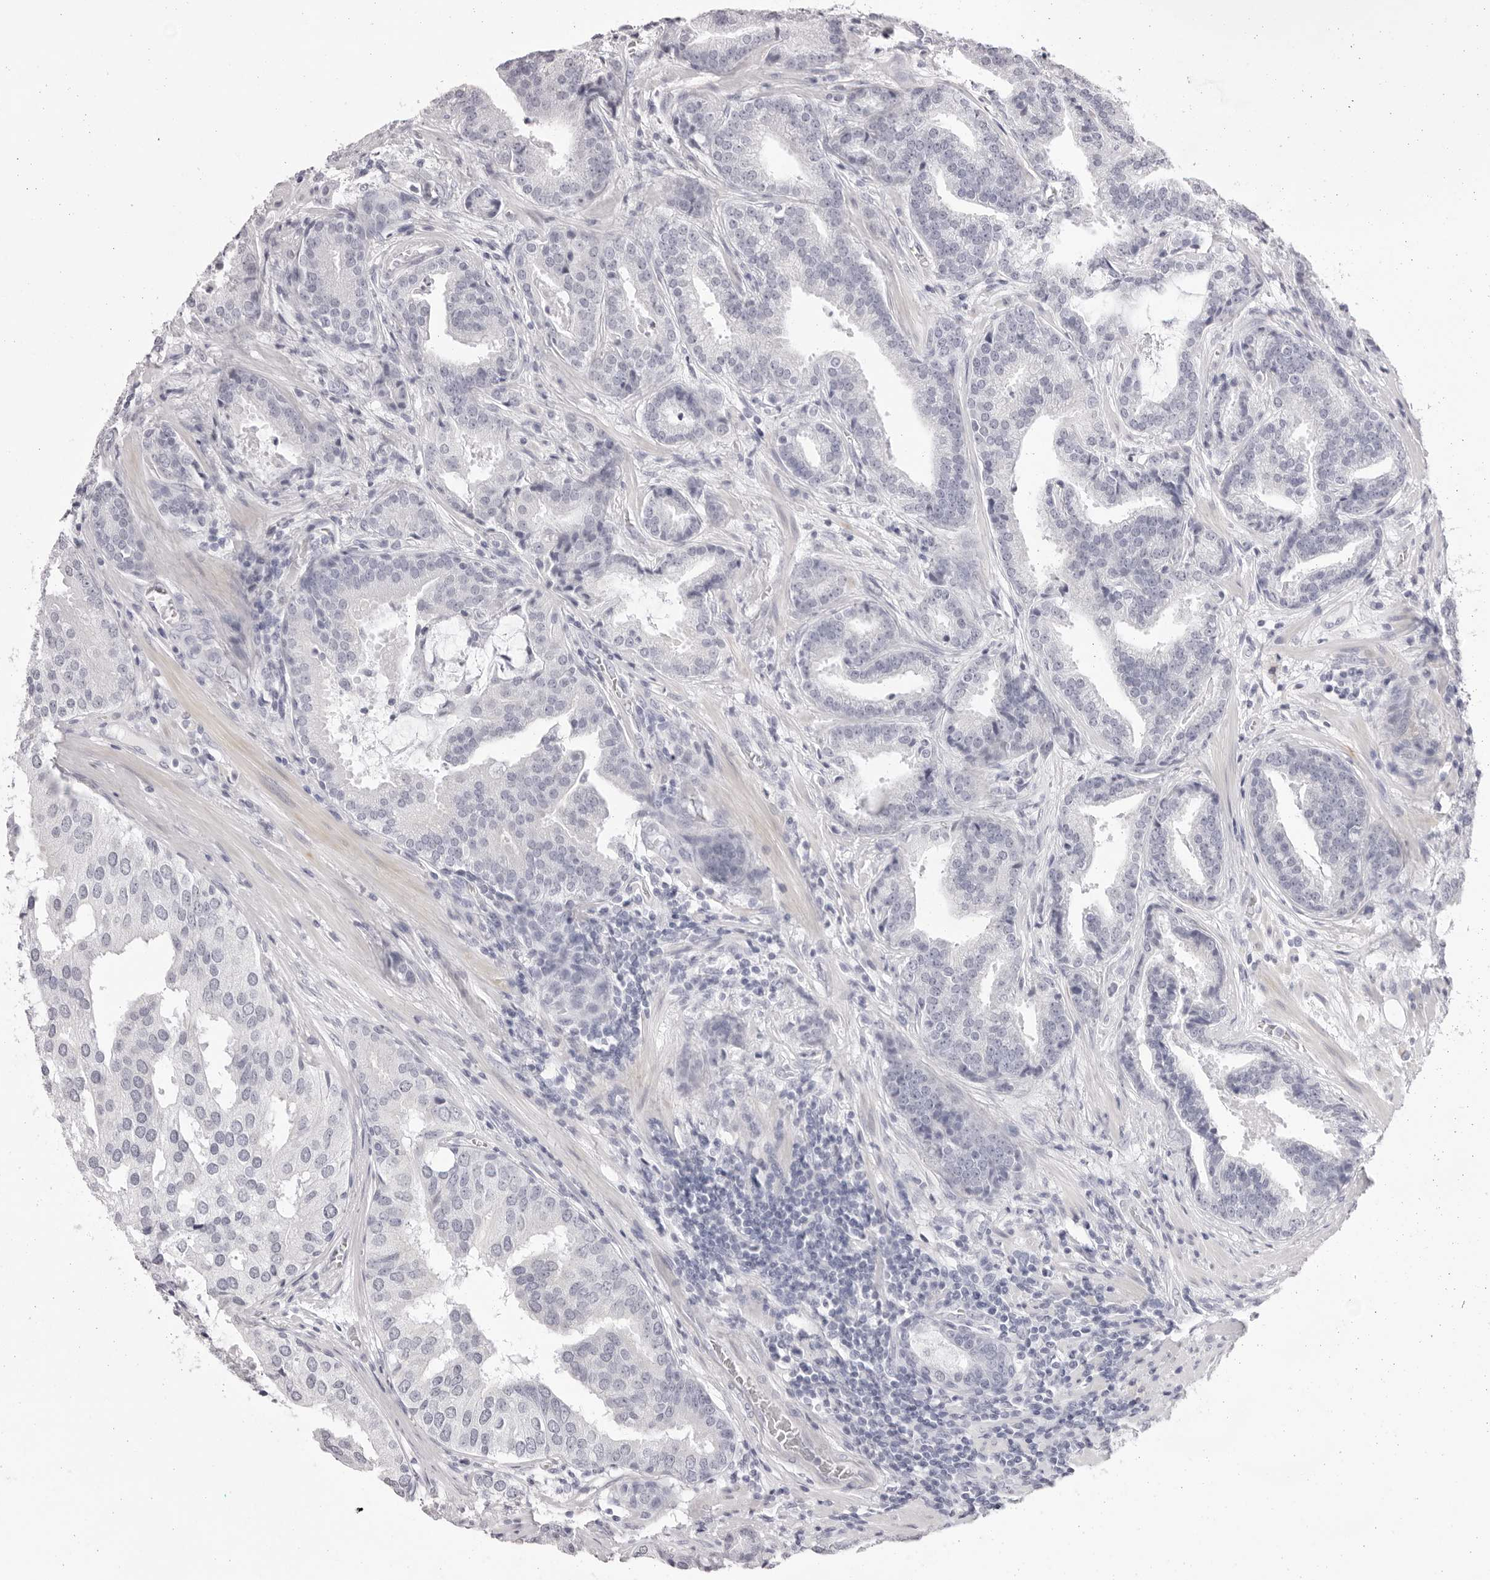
{"staining": {"intensity": "negative", "quantity": "none", "location": "none"}, "tissue": "prostate cancer", "cell_type": "Tumor cells", "image_type": "cancer", "snomed": [{"axis": "morphology", "description": "Adenocarcinoma, Low grade"}, {"axis": "topography", "description": "Prostate"}], "caption": "Photomicrograph shows no significant protein staining in tumor cells of prostate adenocarcinoma (low-grade).", "gene": "SPTA1", "patient": {"sex": "male", "age": 67}}